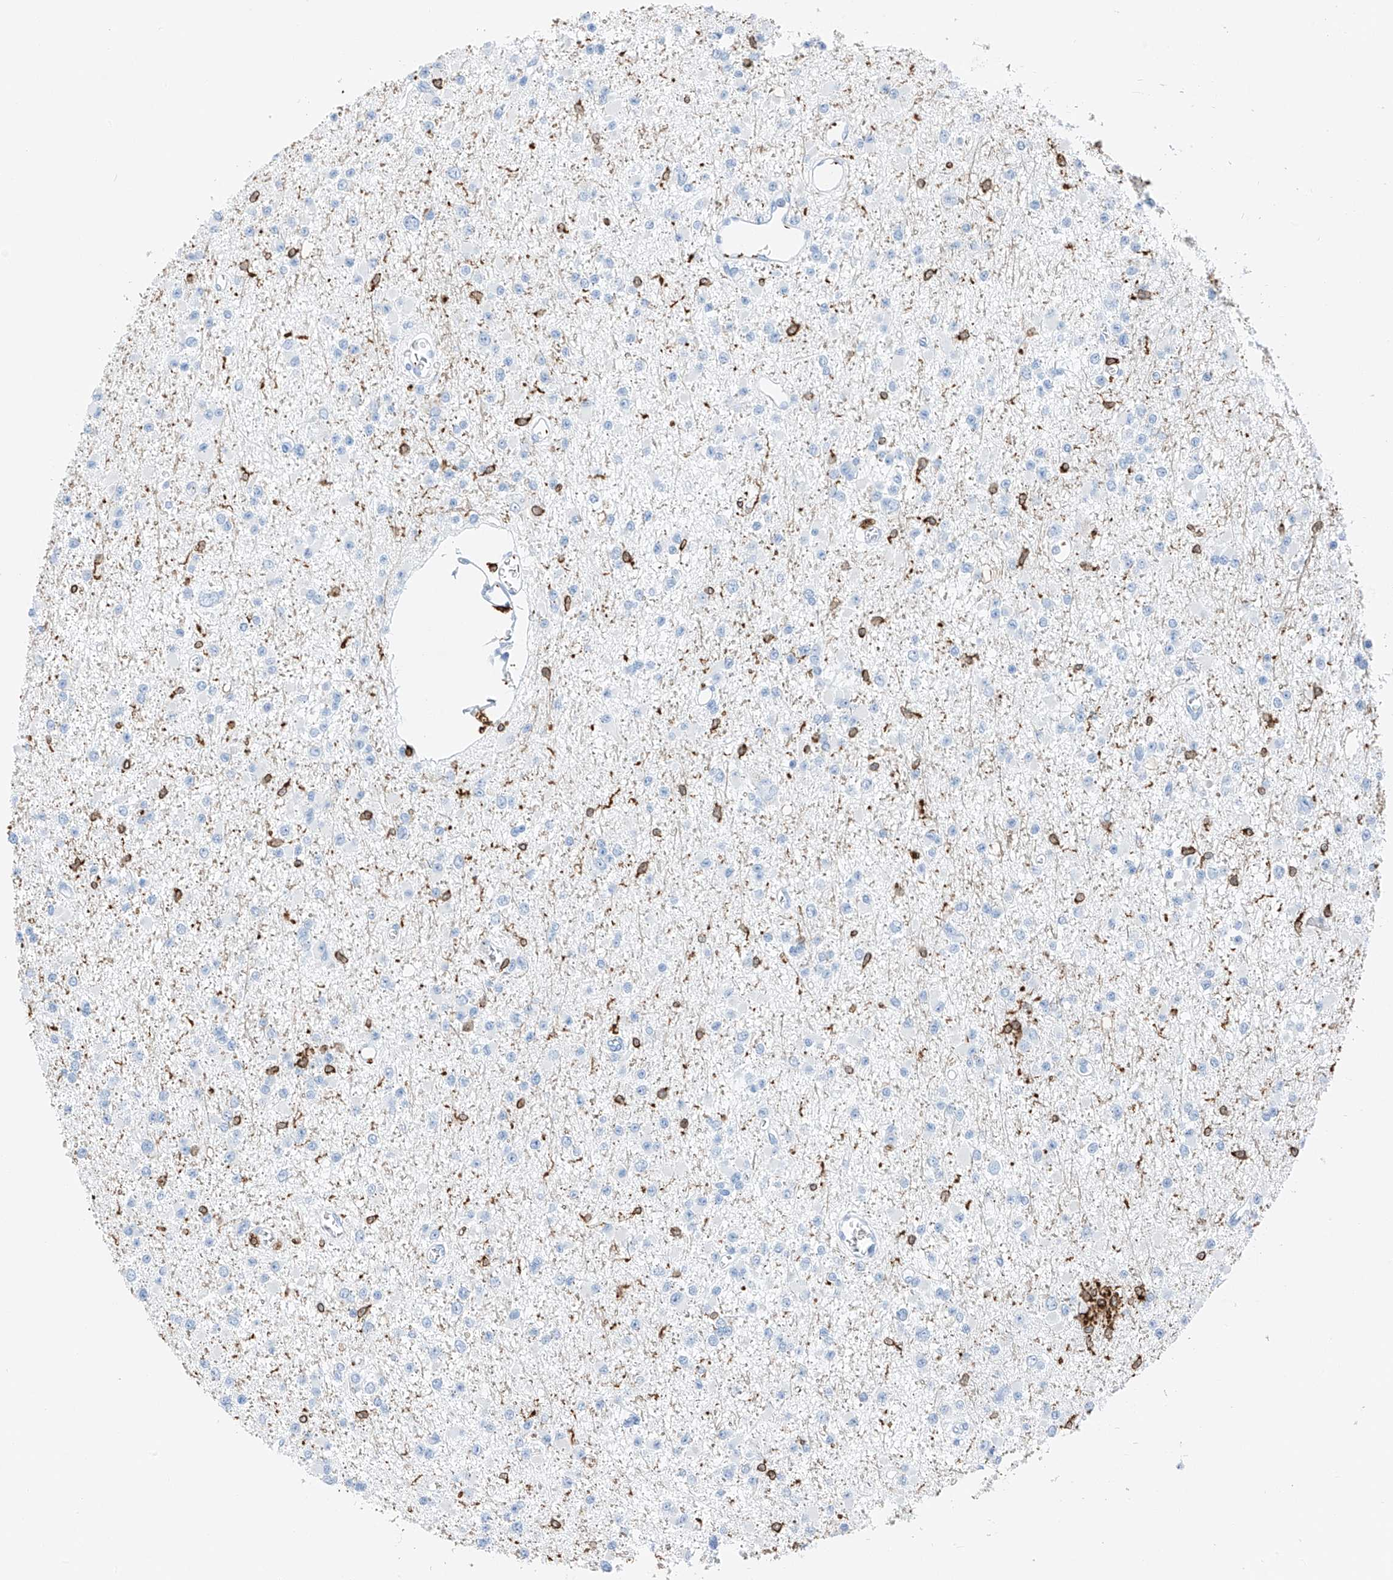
{"staining": {"intensity": "negative", "quantity": "none", "location": "none"}, "tissue": "glioma", "cell_type": "Tumor cells", "image_type": "cancer", "snomed": [{"axis": "morphology", "description": "Glioma, malignant, Low grade"}, {"axis": "topography", "description": "Brain"}], "caption": "High magnification brightfield microscopy of low-grade glioma (malignant) stained with DAB (3,3'-diaminobenzidine) (brown) and counterstained with hematoxylin (blue): tumor cells show no significant expression.", "gene": "TBXAS1", "patient": {"sex": "female", "age": 22}}